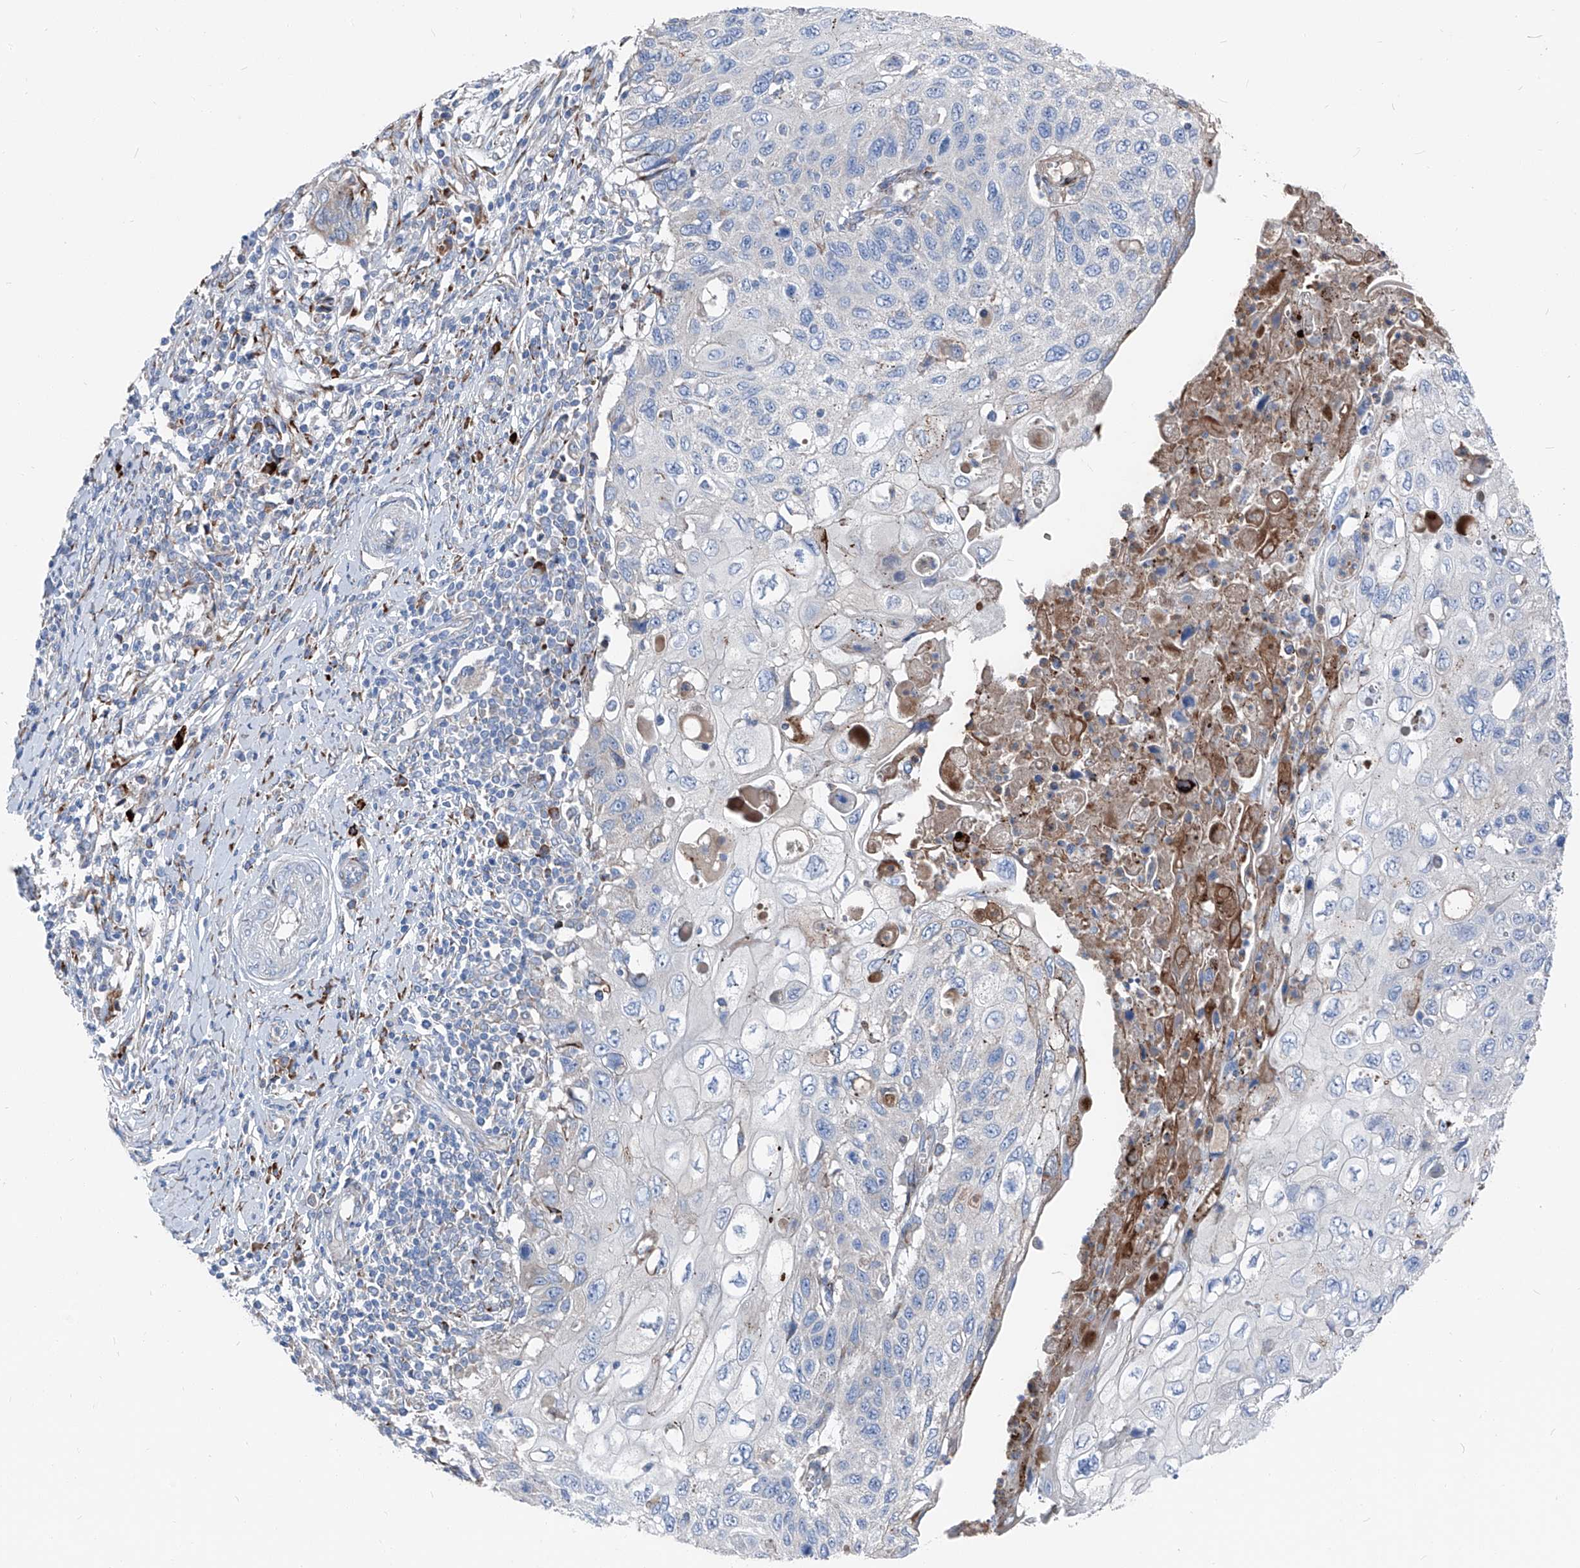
{"staining": {"intensity": "negative", "quantity": "none", "location": "none"}, "tissue": "cervical cancer", "cell_type": "Tumor cells", "image_type": "cancer", "snomed": [{"axis": "morphology", "description": "Squamous cell carcinoma, NOS"}, {"axis": "topography", "description": "Cervix"}], "caption": "An IHC photomicrograph of cervical cancer is shown. There is no staining in tumor cells of cervical cancer. (Stains: DAB IHC with hematoxylin counter stain, Microscopy: brightfield microscopy at high magnification).", "gene": "IFI27", "patient": {"sex": "female", "age": 70}}